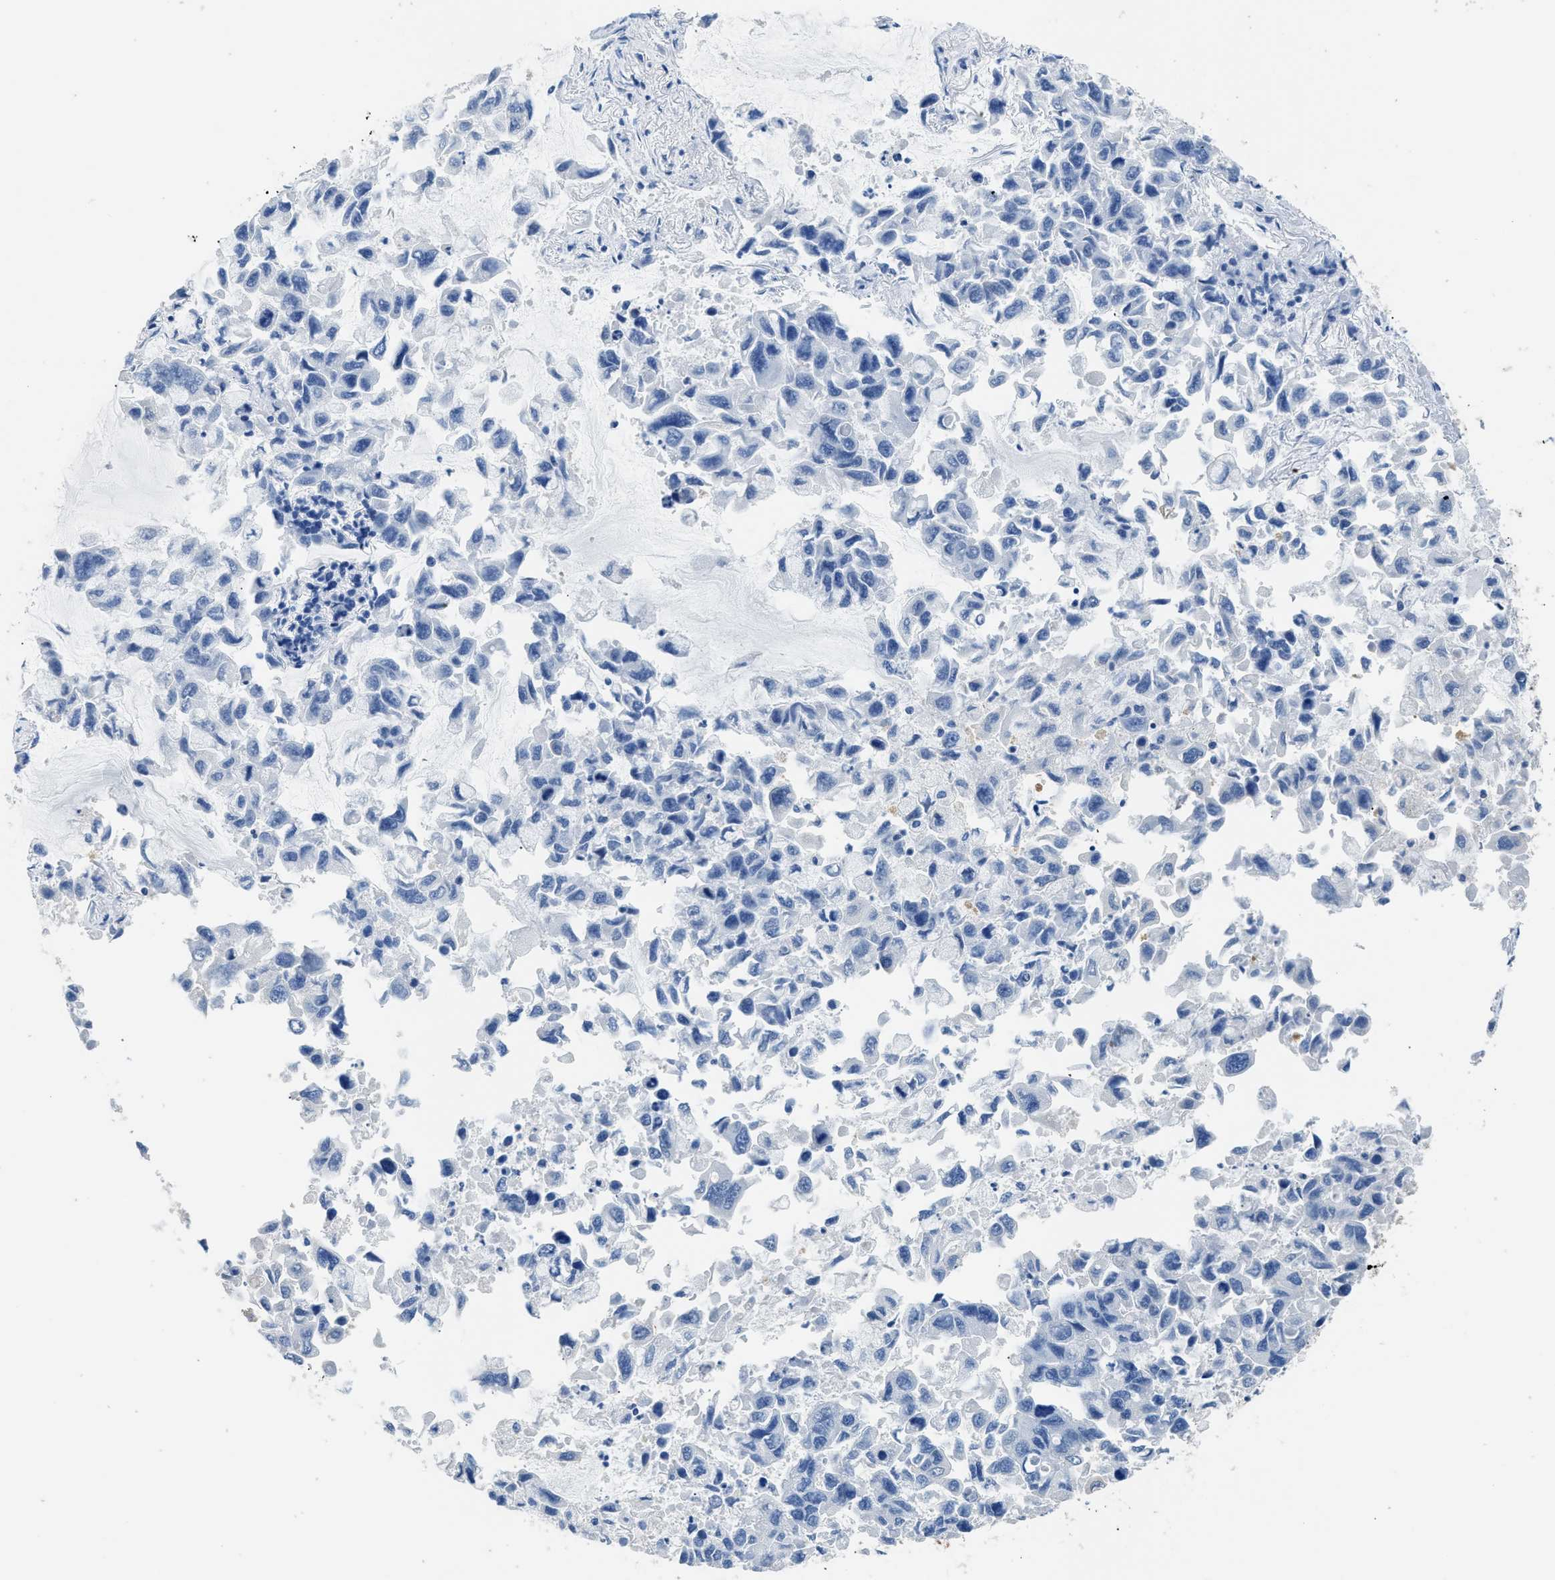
{"staining": {"intensity": "negative", "quantity": "none", "location": "none"}, "tissue": "lung cancer", "cell_type": "Tumor cells", "image_type": "cancer", "snomed": [{"axis": "morphology", "description": "Adenocarcinoma, NOS"}, {"axis": "topography", "description": "Lung"}], "caption": "This is a micrograph of immunohistochemistry staining of adenocarcinoma (lung), which shows no staining in tumor cells.", "gene": "ZSWIM5", "patient": {"sex": "male", "age": 64}}